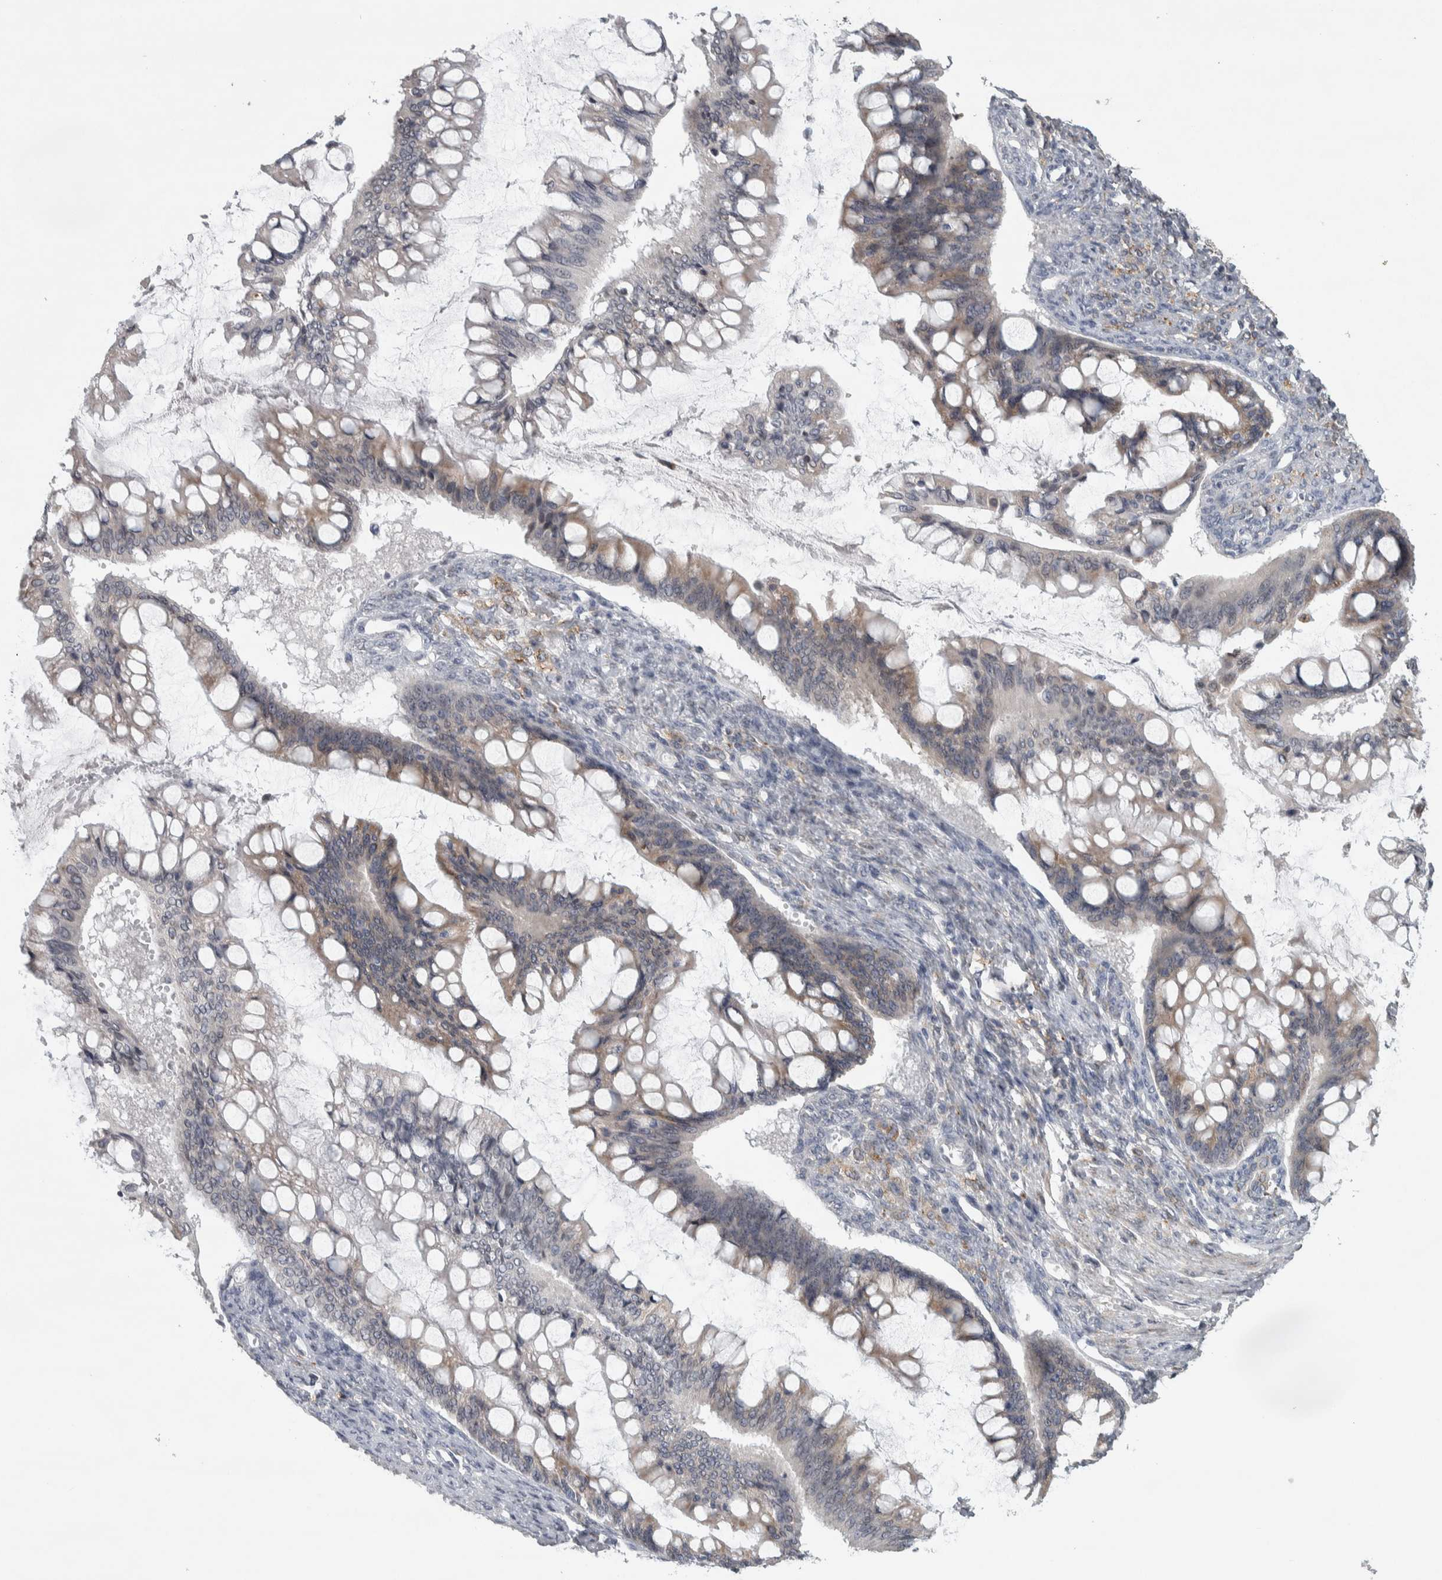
{"staining": {"intensity": "weak", "quantity": ">75%", "location": "cytoplasmic/membranous"}, "tissue": "ovarian cancer", "cell_type": "Tumor cells", "image_type": "cancer", "snomed": [{"axis": "morphology", "description": "Cystadenocarcinoma, mucinous, NOS"}, {"axis": "topography", "description": "Ovary"}], "caption": "Mucinous cystadenocarcinoma (ovarian) stained with a brown dye displays weak cytoplasmic/membranous positive expression in approximately >75% of tumor cells.", "gene": "SIGMAR1", "patient": {"sex": "female", "age": 73}}